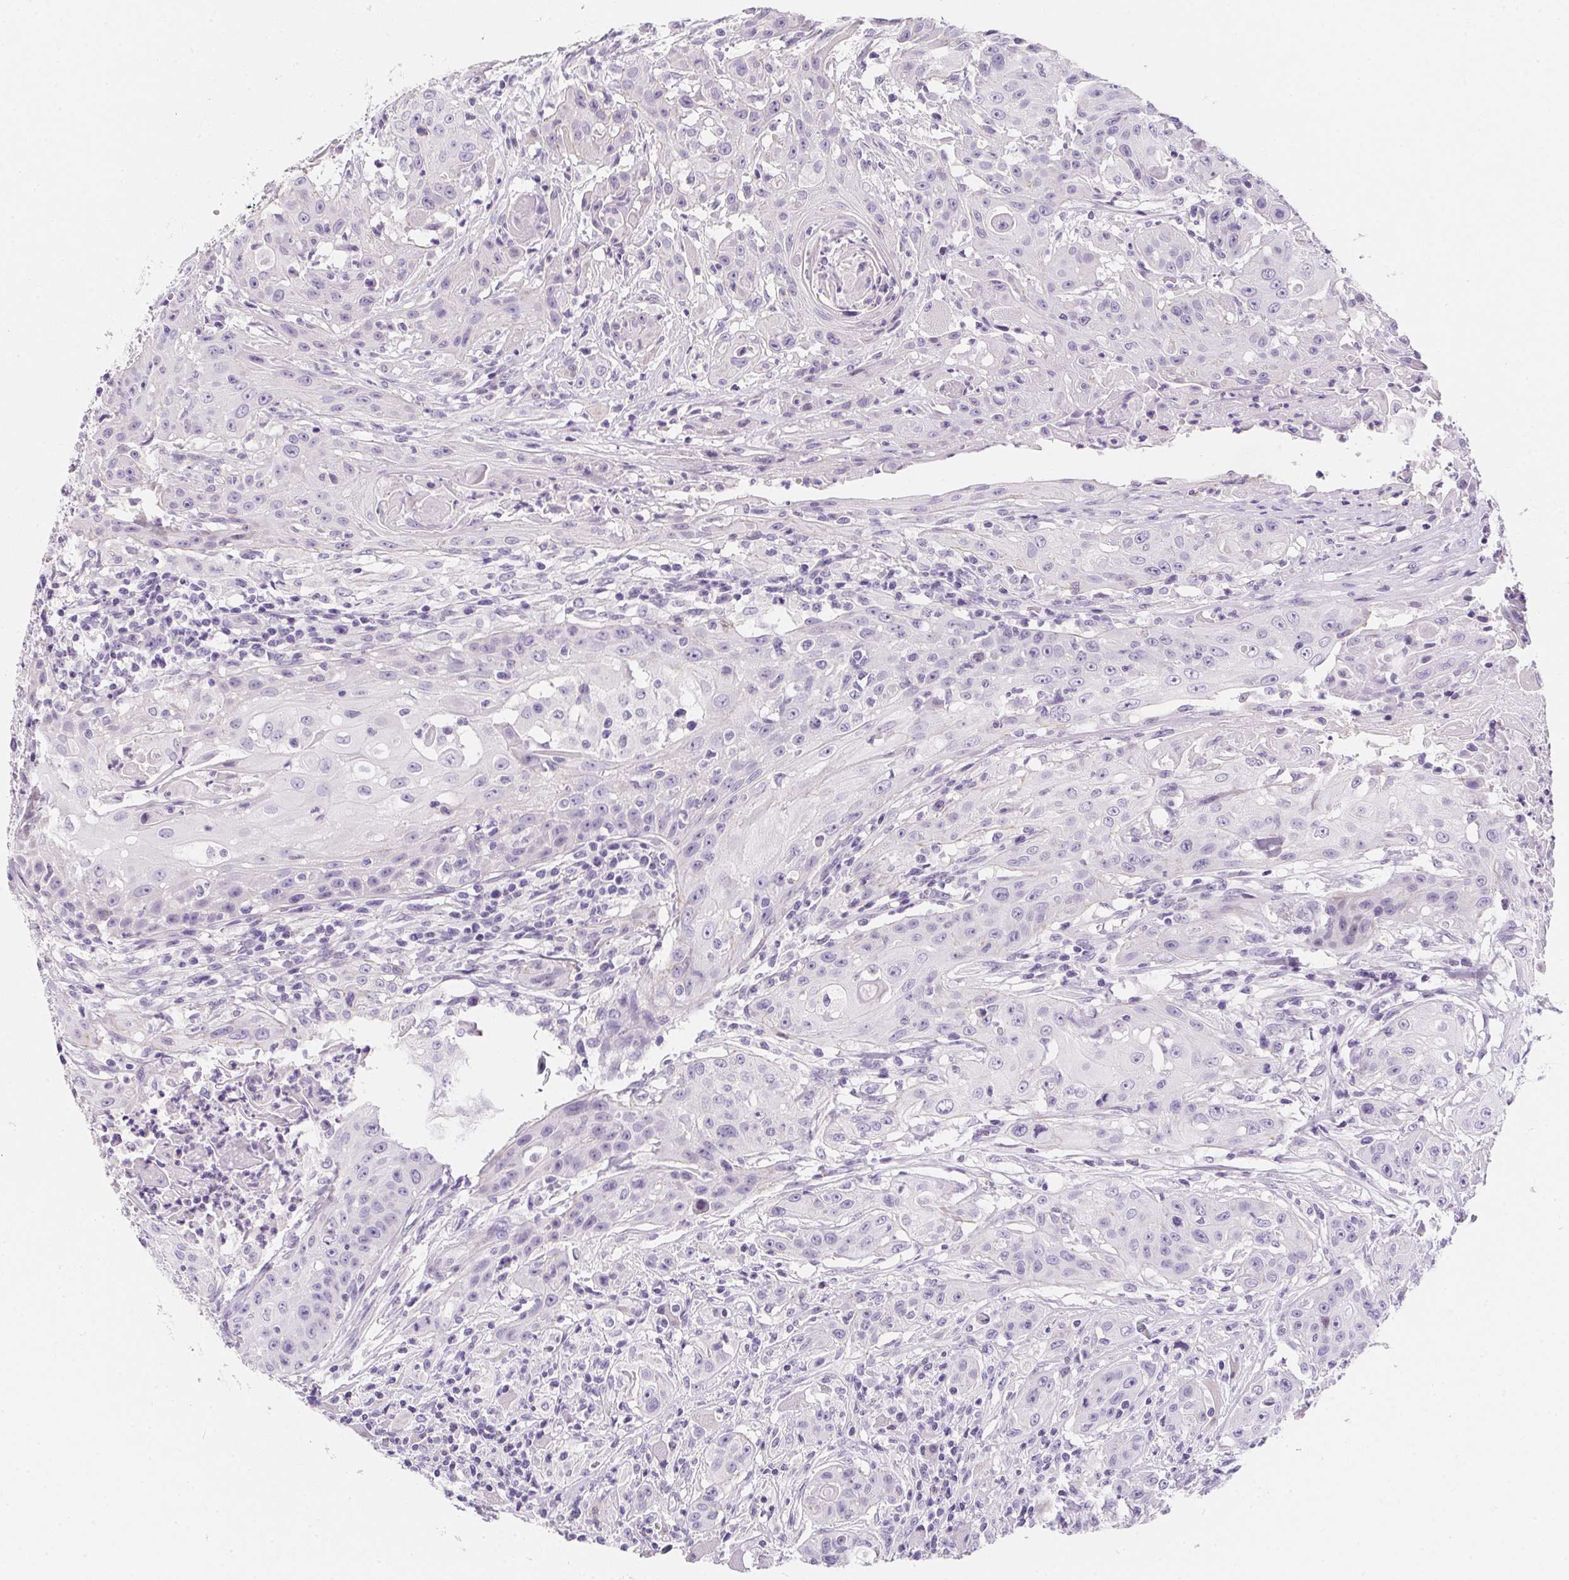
{"staining": {"intensity": "negative", "quantity": "none", "location": "none"}, "tissue": "head and neck cancer", "cell_type": "Tumor cells", "image_type": "cancer", "snomed": [{"axis": "morphology", "description": "Squamous cell carcinoma, NOS"}, {"axis": "topography", "description": "Oral tissue"}, {"axis": "topography", "description": "Head-Neck"}, {"axis": "topography", "description": "Neck, NOS"}], "caption": "Tumor cells show no significant staining in squamous cell carcinoma (head and neck). (Brightfield microscopy of DAB IHC at high magnification).", "gene": "AQP5", "patient": {"sex": "female", "age": 55}}